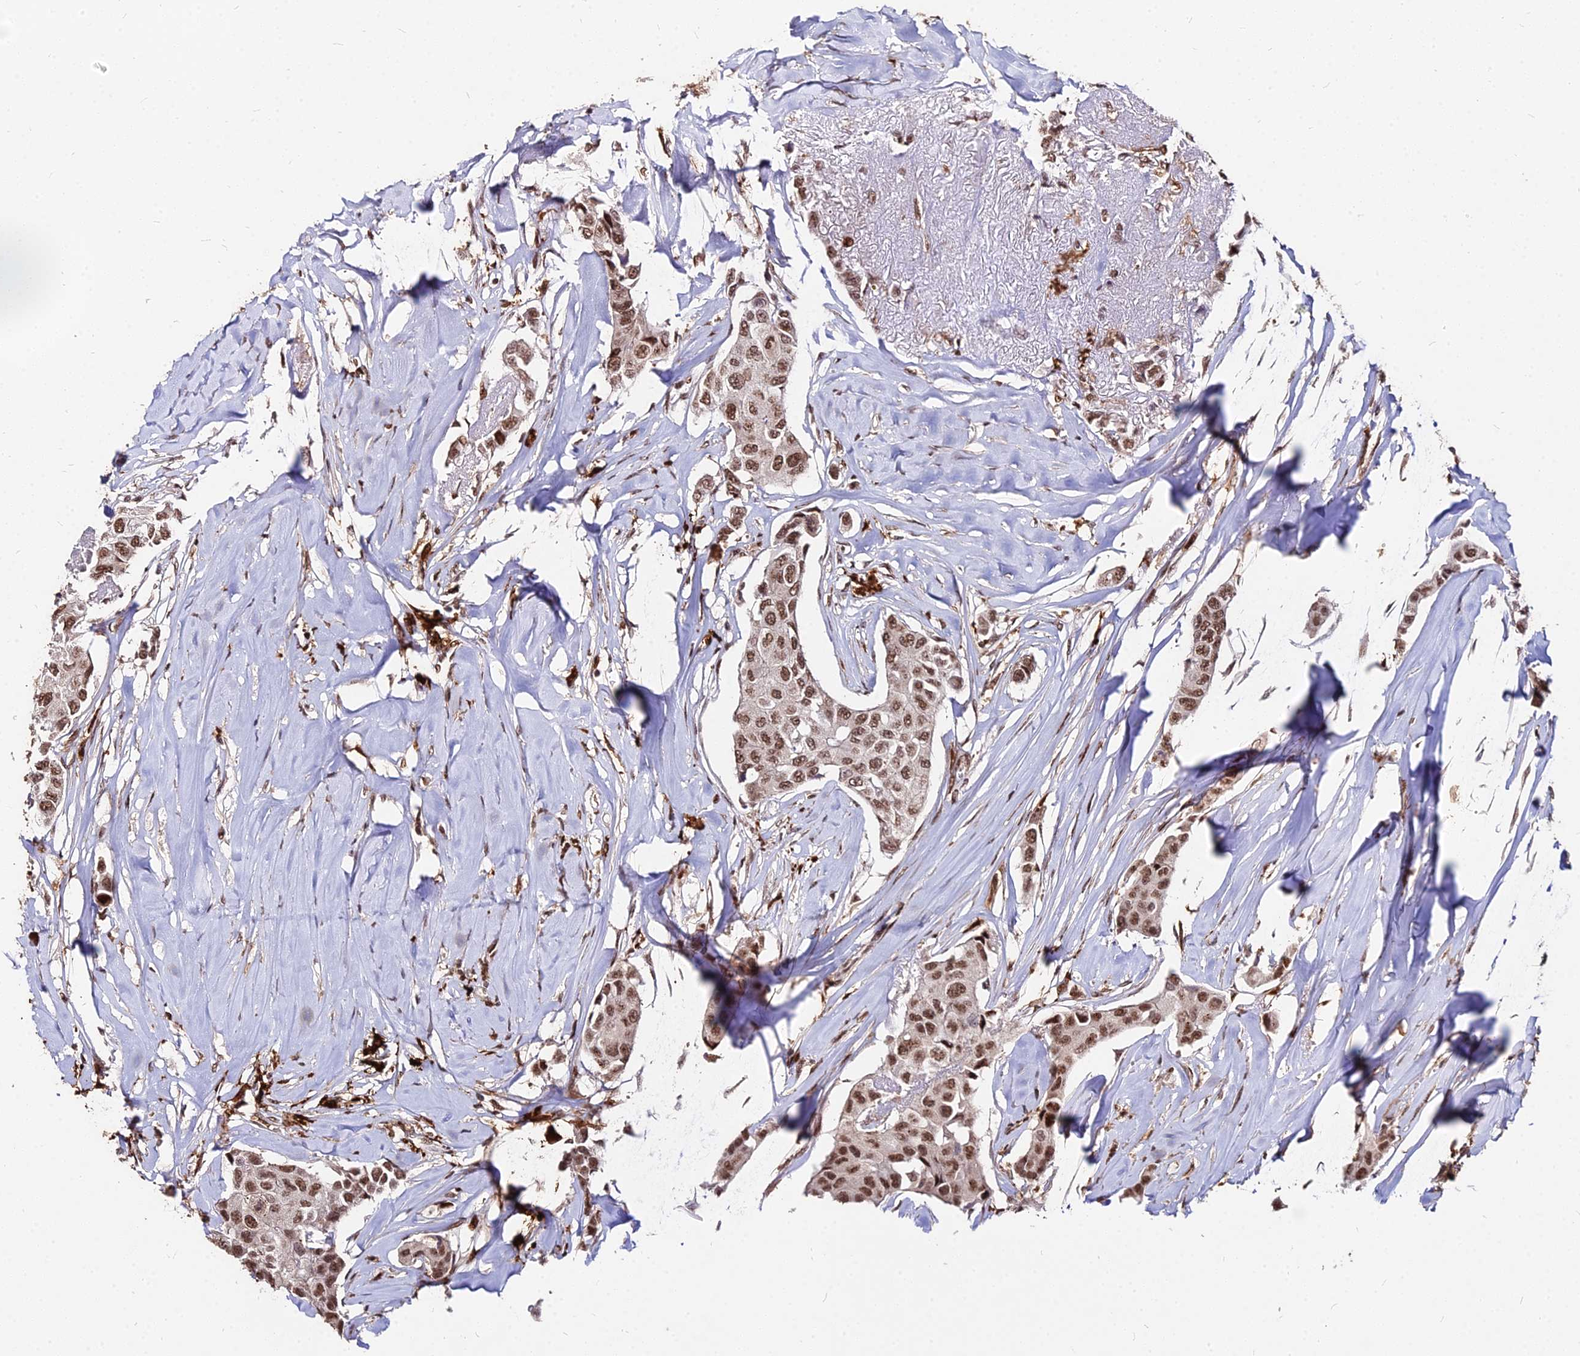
{"staining": {"intensity": "moderate", "quantity": ">75%", "location": "nuclear"}, "tissue": "breast cancer", "cell_type": "Tumor cells", "image_type": "cancer", "snomed": [{"axis": "morphology", "description": "Duct carcinoma"}, {"axis": "topography", "description": "Breast"}], "caption": "Immunohistochemical staining of breast cancer (intraductal carcinoma) displays medium levels of moderate nuclear protein staining in approximately >75% of tumor cells.", "gene": "ZBED4", "patient": {"sex": "female", "age": 80}}